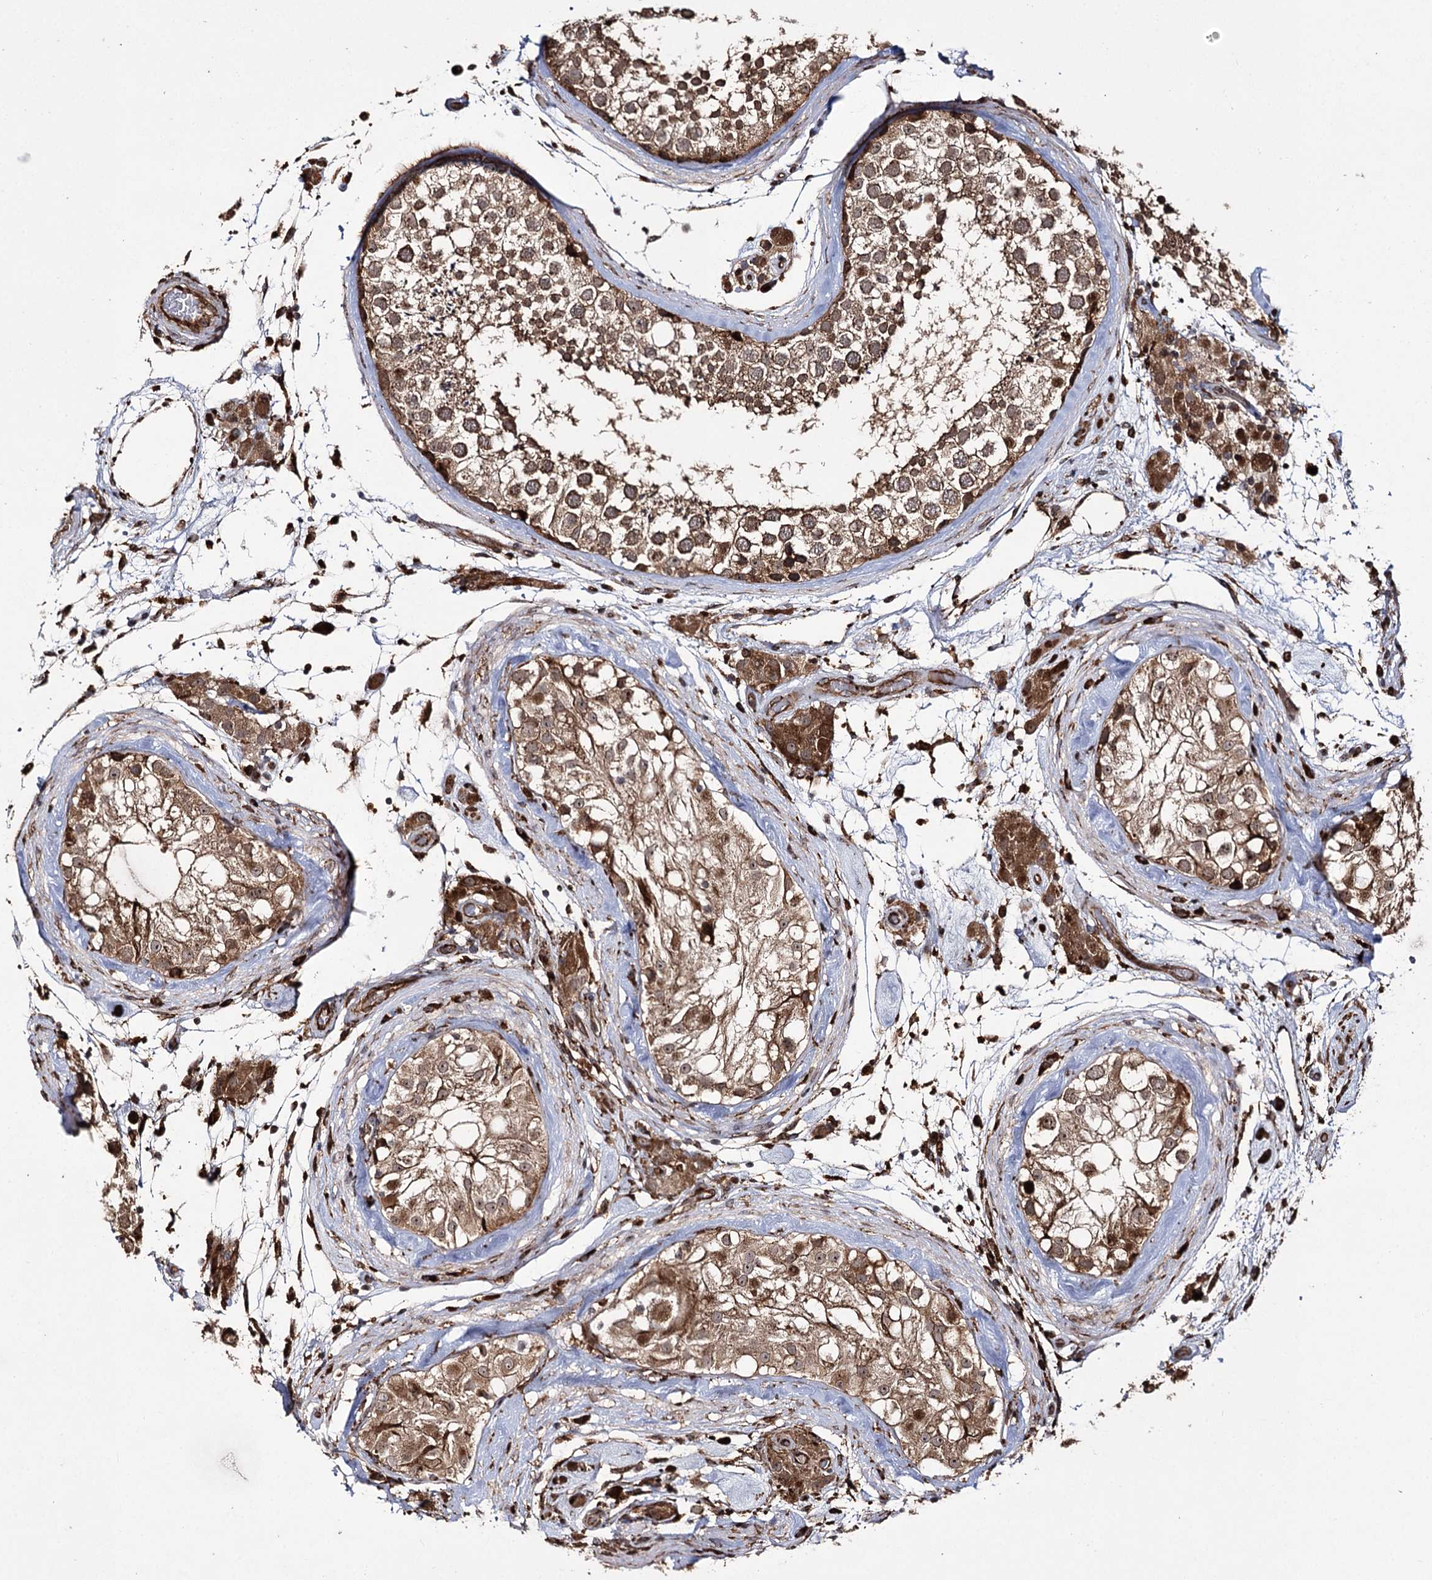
{"staining": {"intensity": "moderate", "quantity": ">75%", "location": "cytoplasmic/membranous,nuclear"}, "tissue": "testis", "cell_type": "Cells in seminiferous ducts", "image_type": "normal", "snomed": [{"axis": "morphology", "description": "Normal tissue, NOS"}, {"axis": "topography", "description": "Testis"}], "caption": "Immunohistochemical staining of normal testis exhibits >75% levels of moderate cytoplasmic/membranous,nuclear protein positivity in approximately >75% of cells in seminiferous ducts.", "gene": "FANCL", "patient": {"sex": "male", "age": 46}}